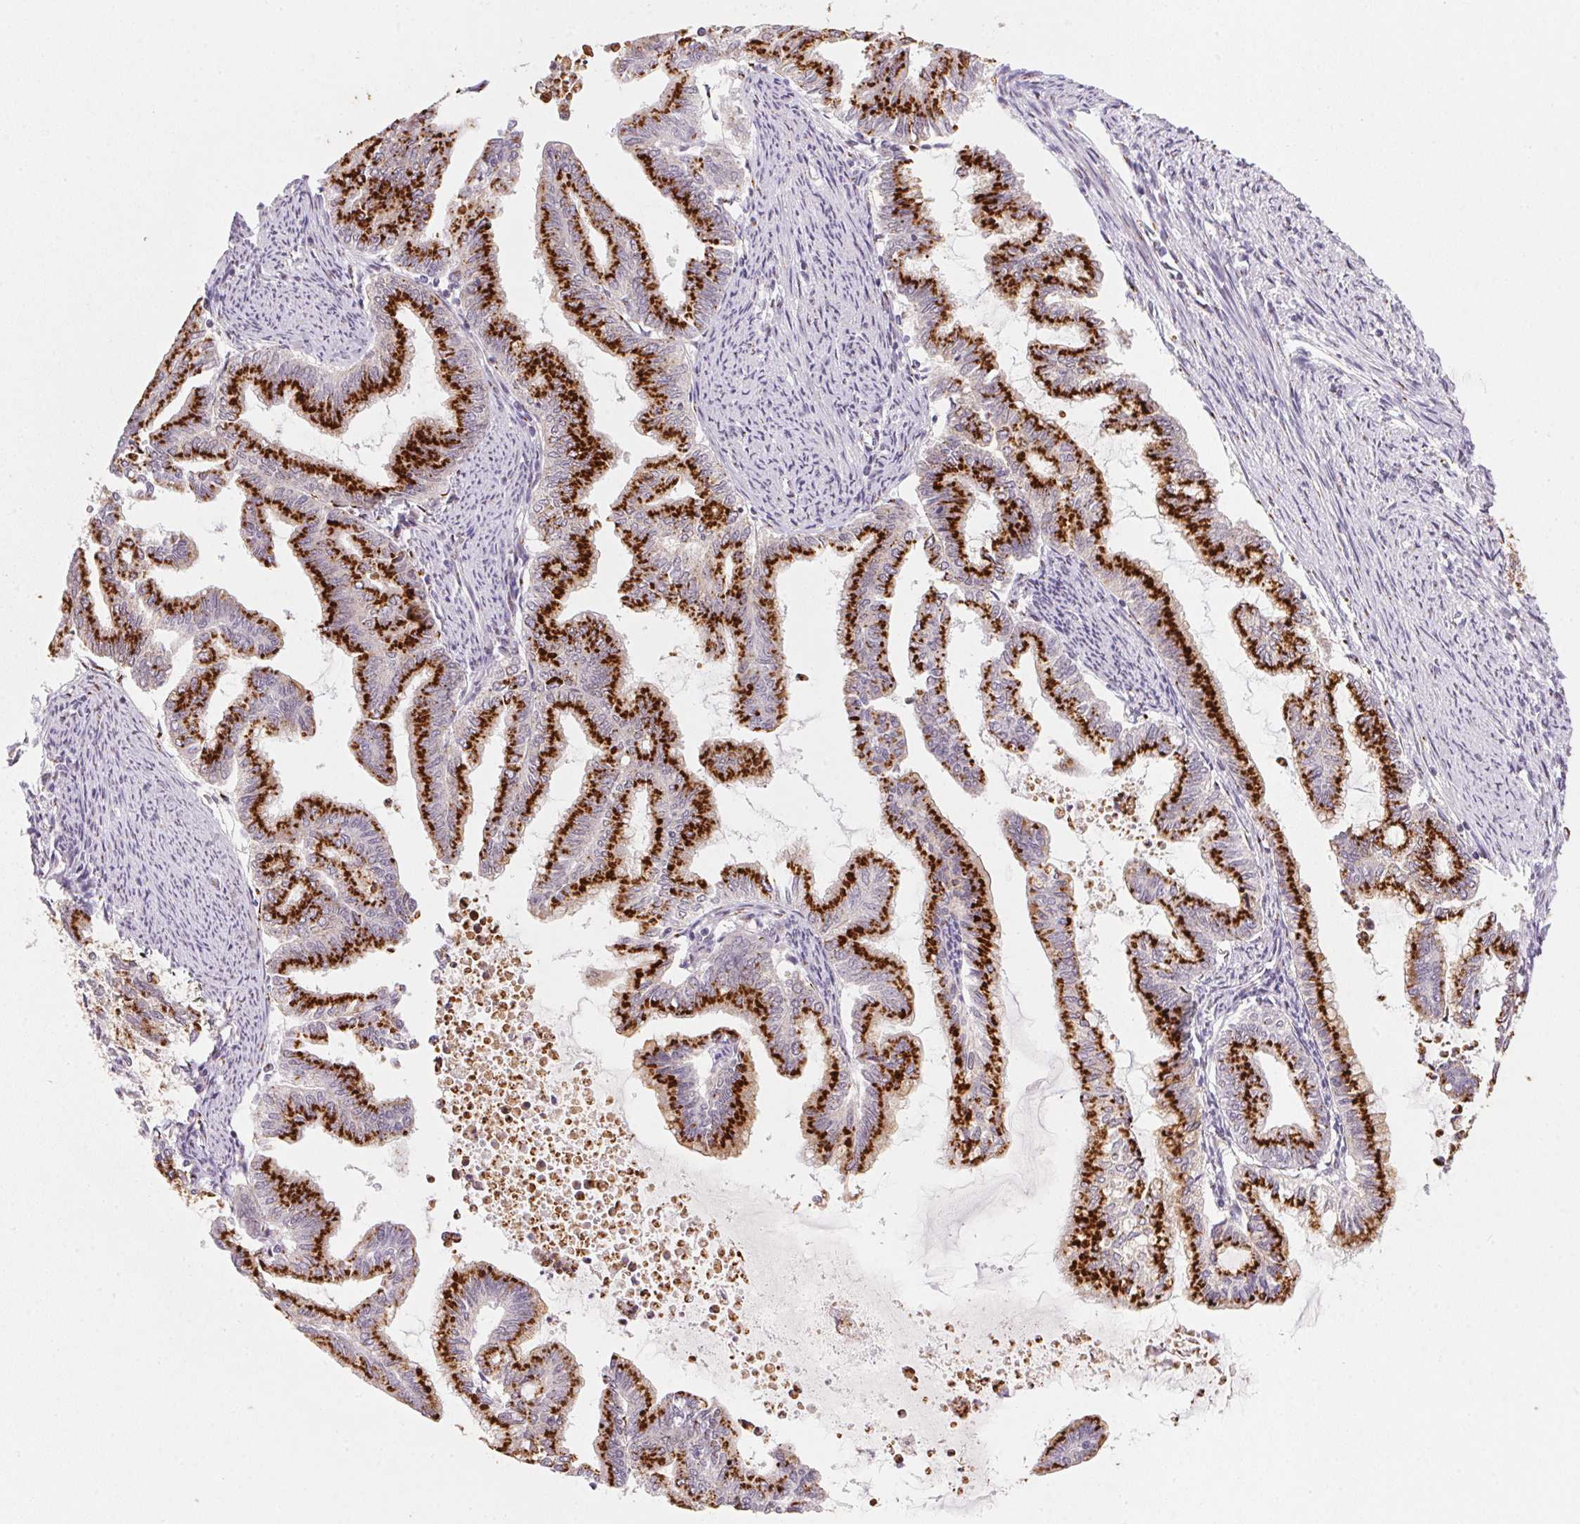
{"staining": {"intensity": "strong", "quantity": ">75%", "location": "cytoplasmic/membranous"}, "tissue": "endometrial cancer", "cell_type": "Tumor cells", "image_type": "cancer", "snomed": [{"axis": "morphology", "description": "Adenocarcinoma, NOS"}, {"axis": "topography", "description": "Endometrium"}], "caption": "Adenocarcinoma (endometrial) stained with a brown dye exhibits strong cytoplasmic/membranous positive positivity in about >75% of tumor cells.", "gene": "RAB22A", "patient": {"sex": "female", "age": 79}}